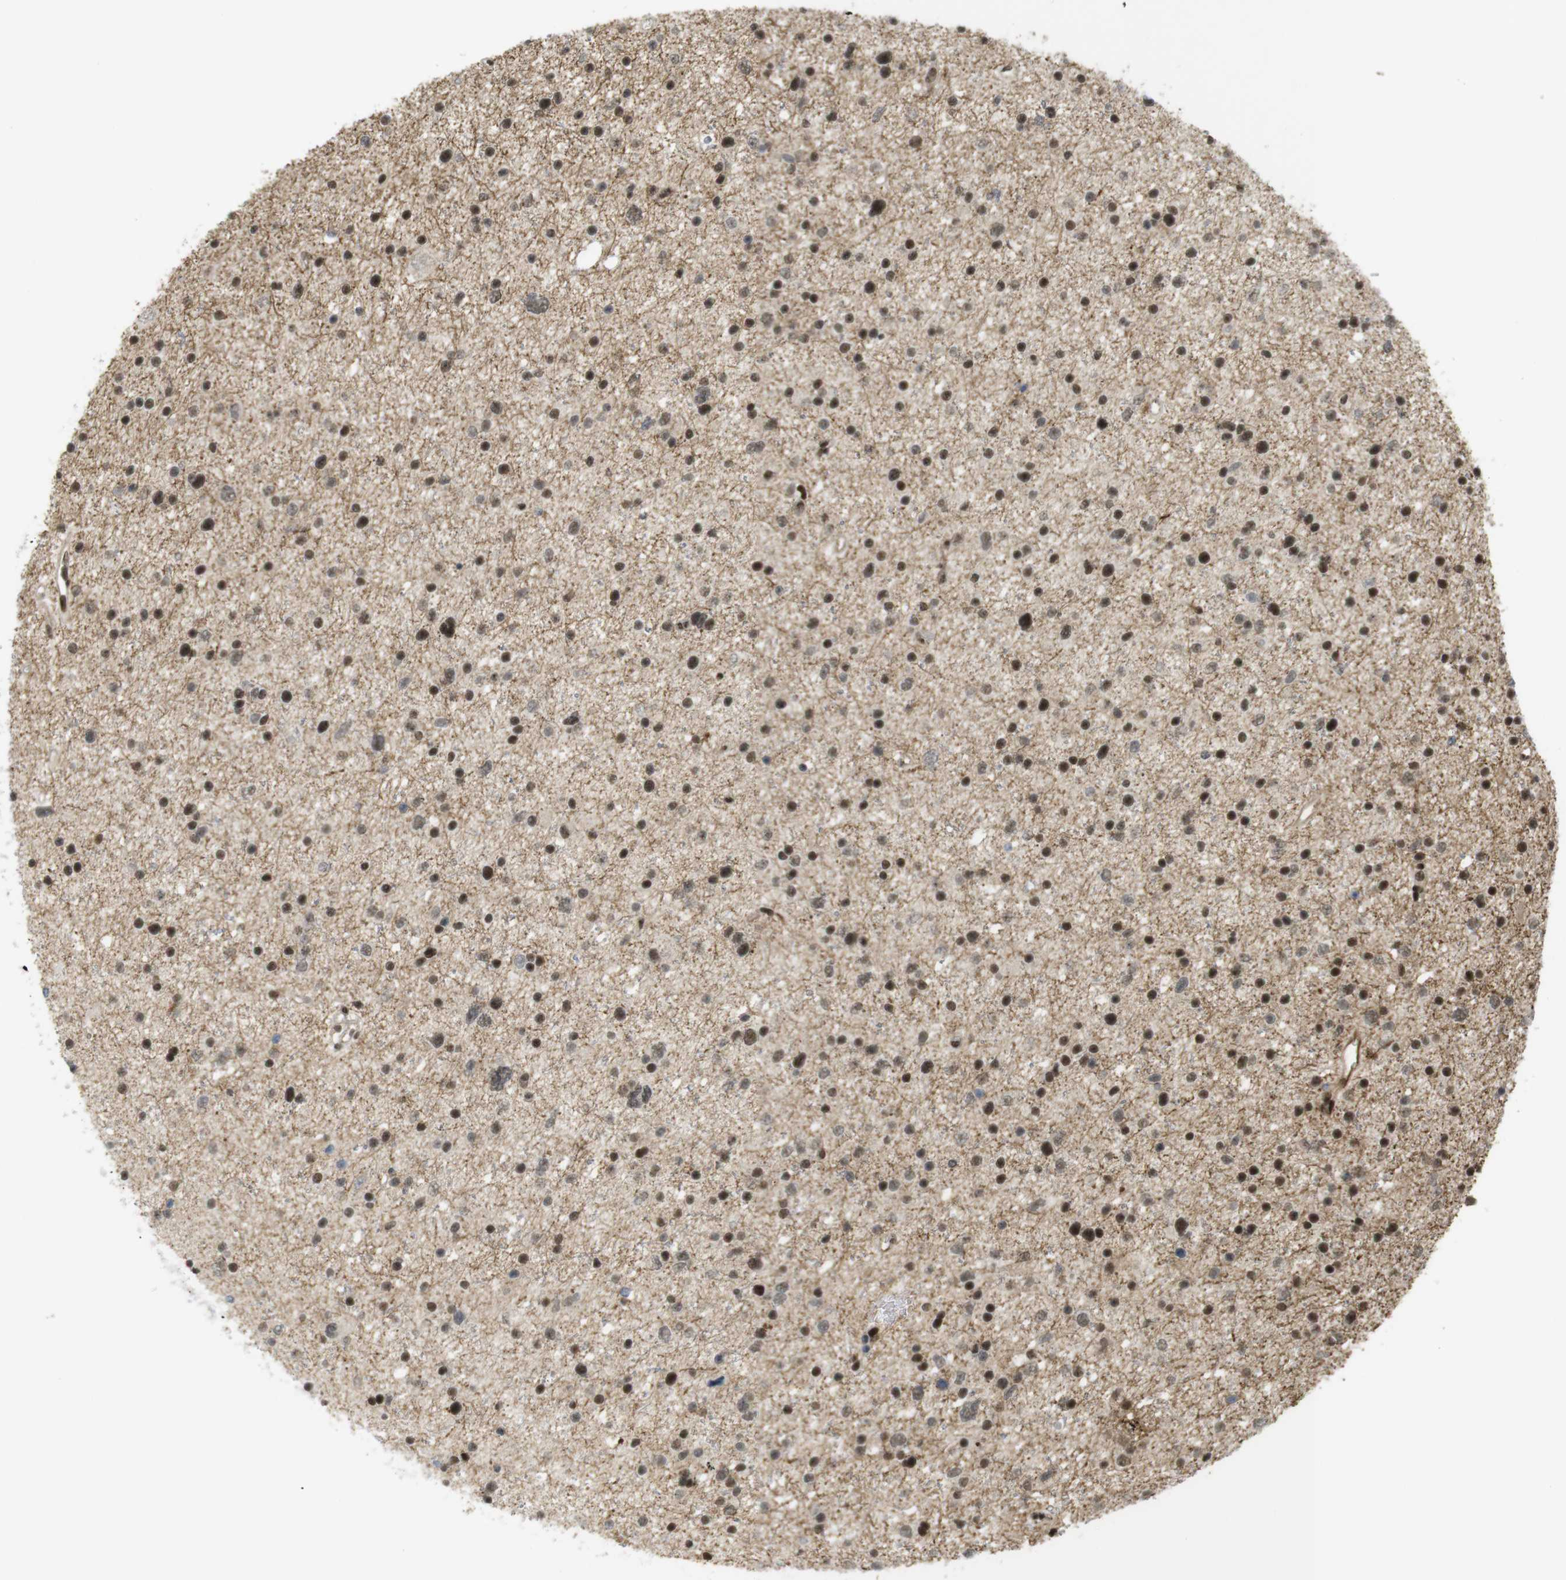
{"staining": {"intensity": "strong", "quantity": ">75%", "location": "nuclear"}, "tissue": "glioma", "cell_type": "Tumor cells", "image_type": "cancer", "snomed": [{"axis": "morphology", "description": "Glioma, malignant, Low grade"}, {"axis": "topography", "description": "Brain"}], "caption": "Immunohistochemical staining of malignant glioma (low-grade) displays high levels of strong nuclear staining in approximately >75% of tumor cells. The staining is performed using DAB (3,3'-diaminobenzidine) brown chromogen to label protein expression. The nuclei are counter-stained blue using hematoxylin.", "gene": "SP2", "patient": {"sex": "female", "age": 37}}